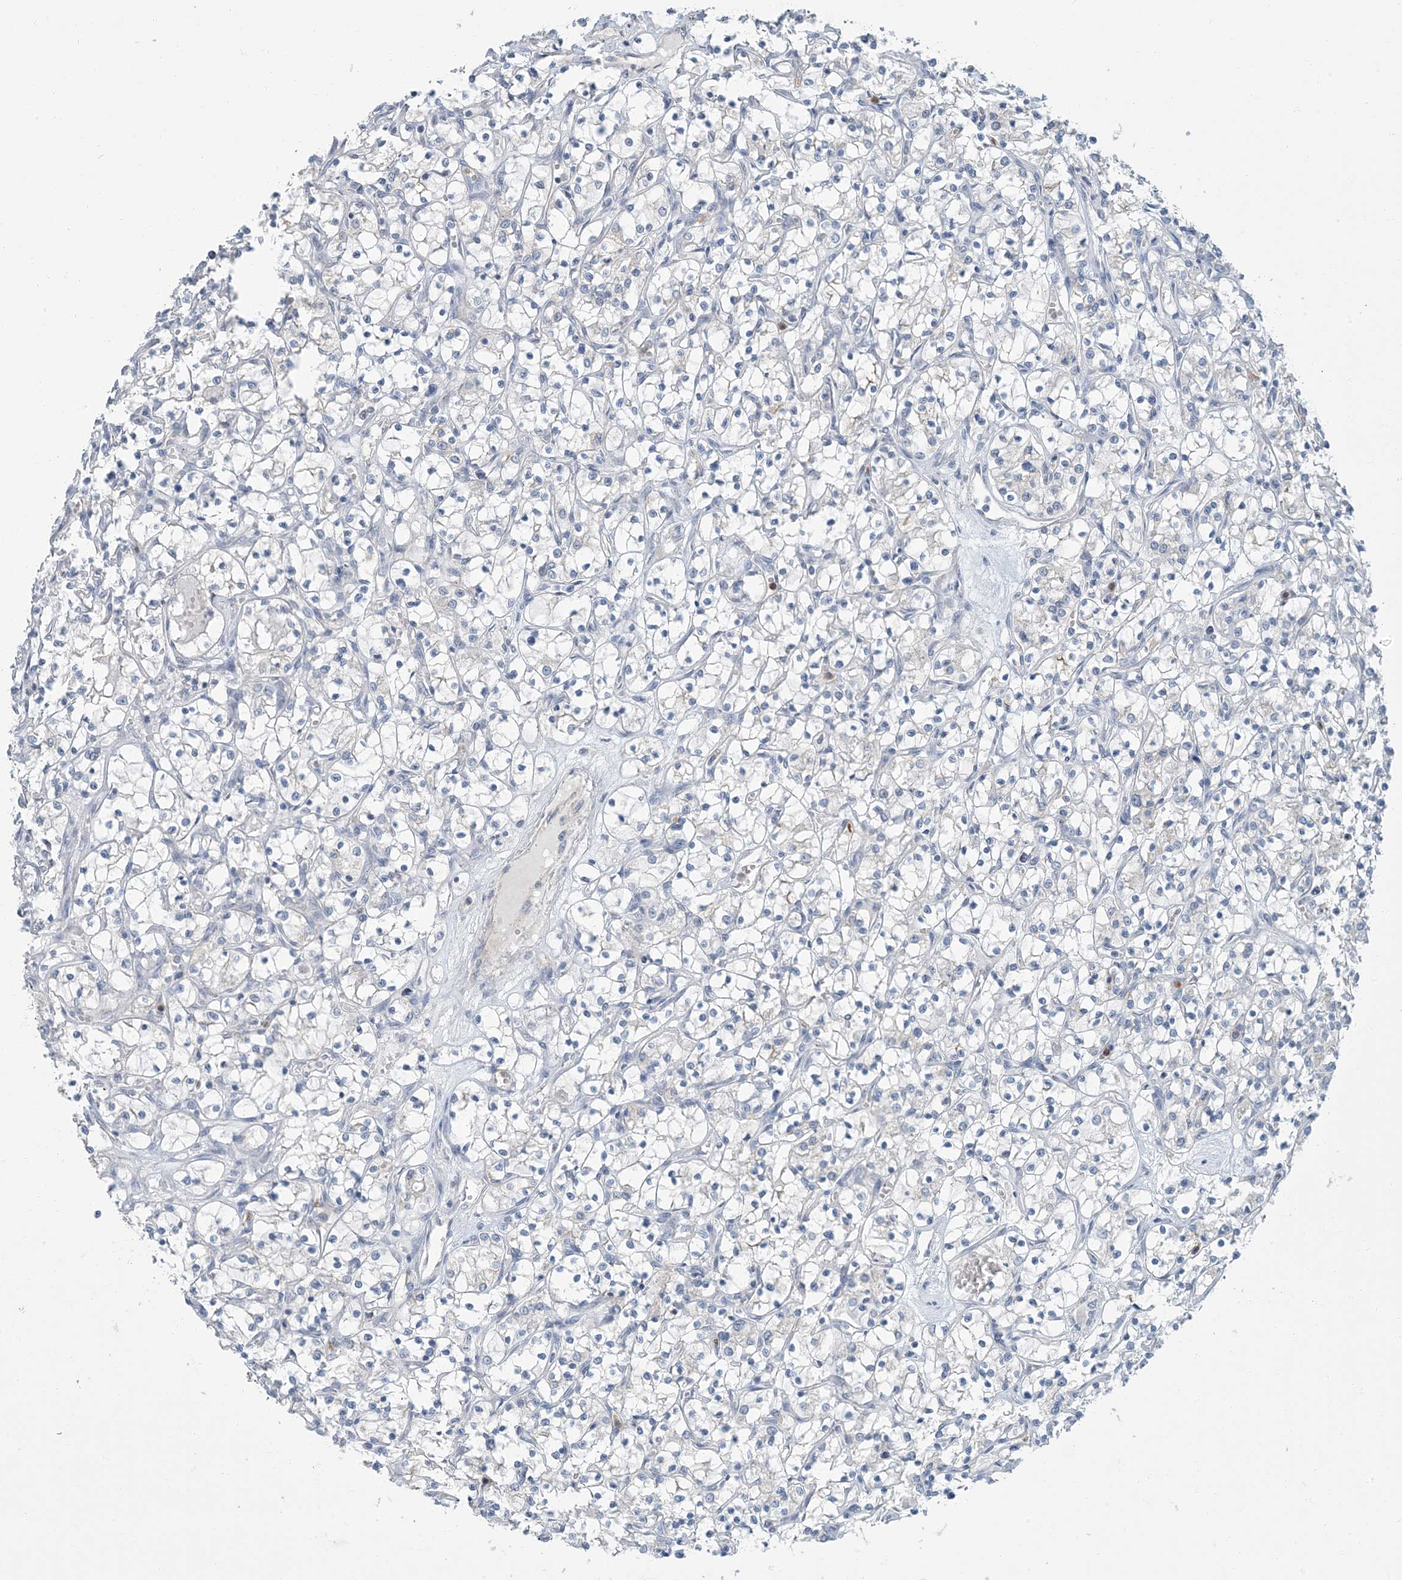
{"staining": {"intensity": "negative", "quantity": "none", "location": "none"}, "tissue": "renal cancer", "cell_type": "Tumor cells", "image_type": "cancer", "snomed": [{"axis": "morphology", "description": "Adenocarcinoma, NOS"}, {"axis": "topography", "description": "Kidney"}], "caption": "Tumor cells are negative for brown protein staining in renal cancer.", "gene": "EPHA4", "patient": {"sex": "female", "age": 69}}